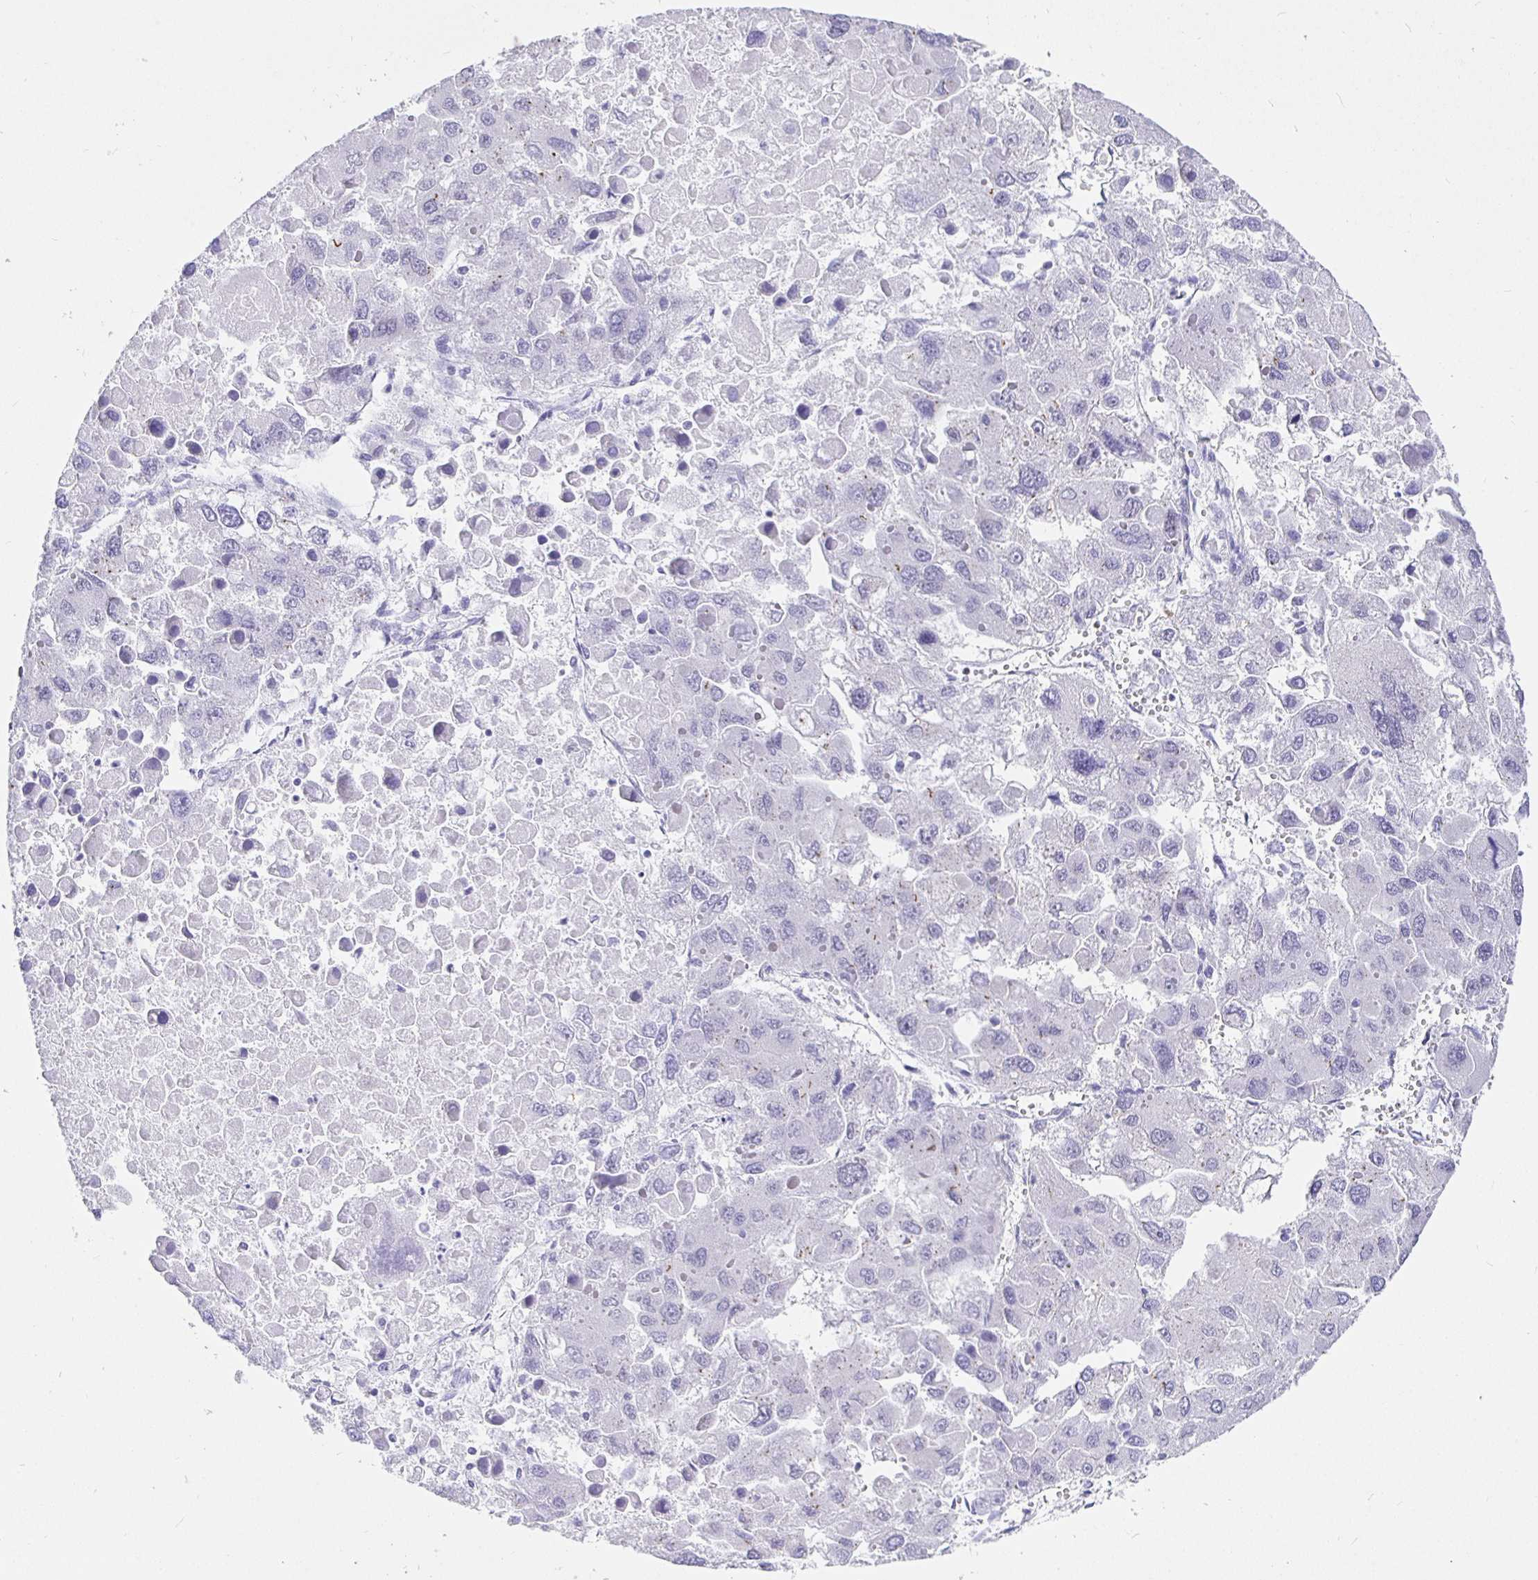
{"staining": {"intensity": "negative", "quantity": "none", "location": "none"}, "tissue": "liver cancer", "cell_type": "Tumor cells", "image_type": "cancer", "snomed": [{"axis": "morphology", "description": "Carcinoma, Hepatocellular, NOS"}, {"axis": "topography", "description": "Liver"}], "caption": "Photomicrograph shows no significant protein positivity in tumor cells of liver hepatocellular carcinoma.", "gene": "EZHIP", "patient": {"sex": "female", "age": 41}}